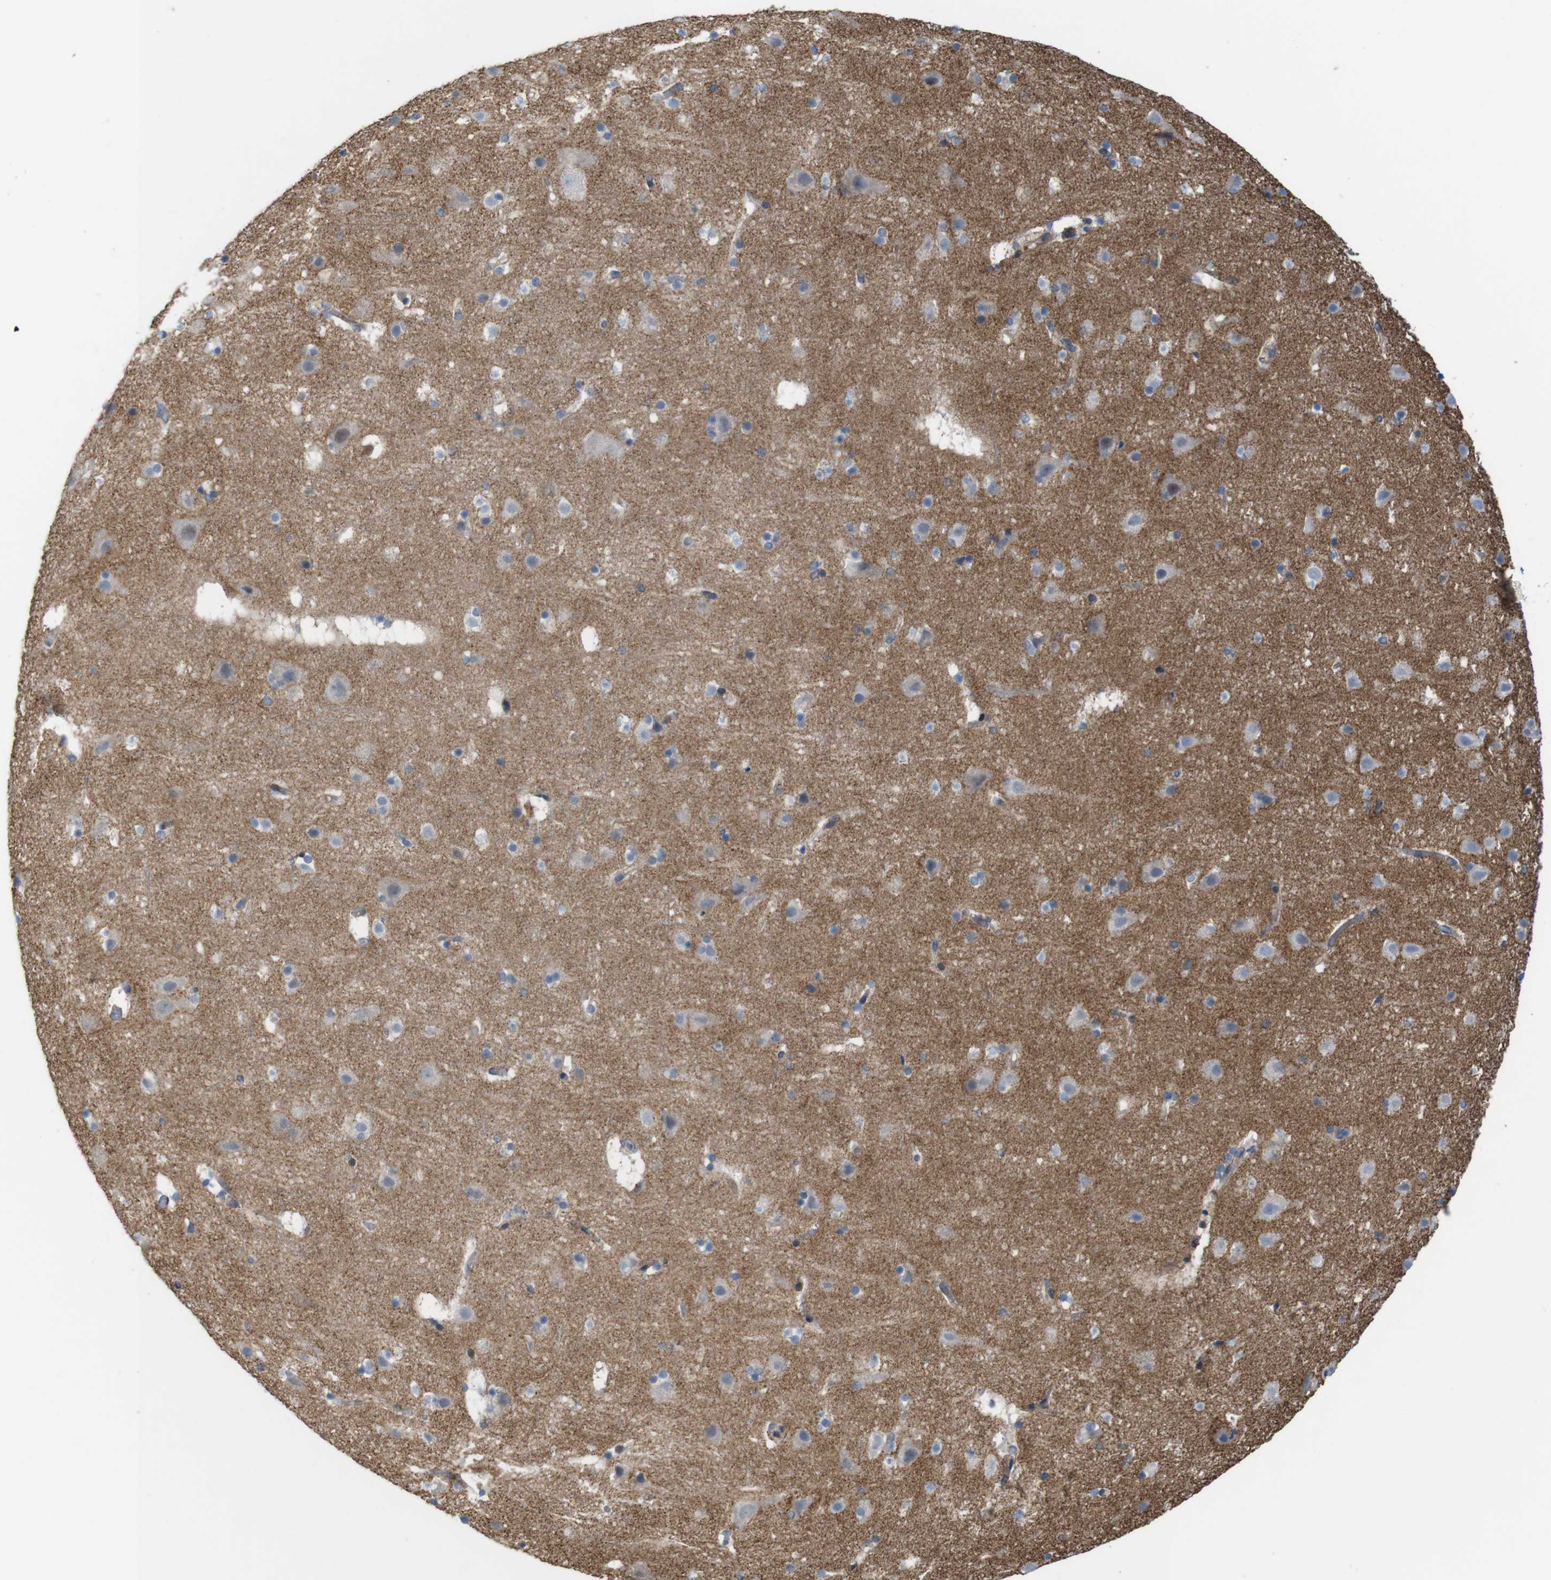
{"staining": {"intensity": "negative", "quantity": "none", "location": "none"}, "tissue": "cerebral cortex", "cell_type": "Endothelial cells", "image_type": "normal", "snomed": [{"axis": "morphology", "description": "Normal tissue, NOS"}, {"axis": "topography", "description": "Cerebral cortex"}], "caption": "A high-resolution micrograph shows immunohistochemistry staining of unremarkable cerebral cortex, which shows no significant positivity in endothelial cells.", "gene": "PCOLCE2", "patient": {"sex": "male", "age": 45}}